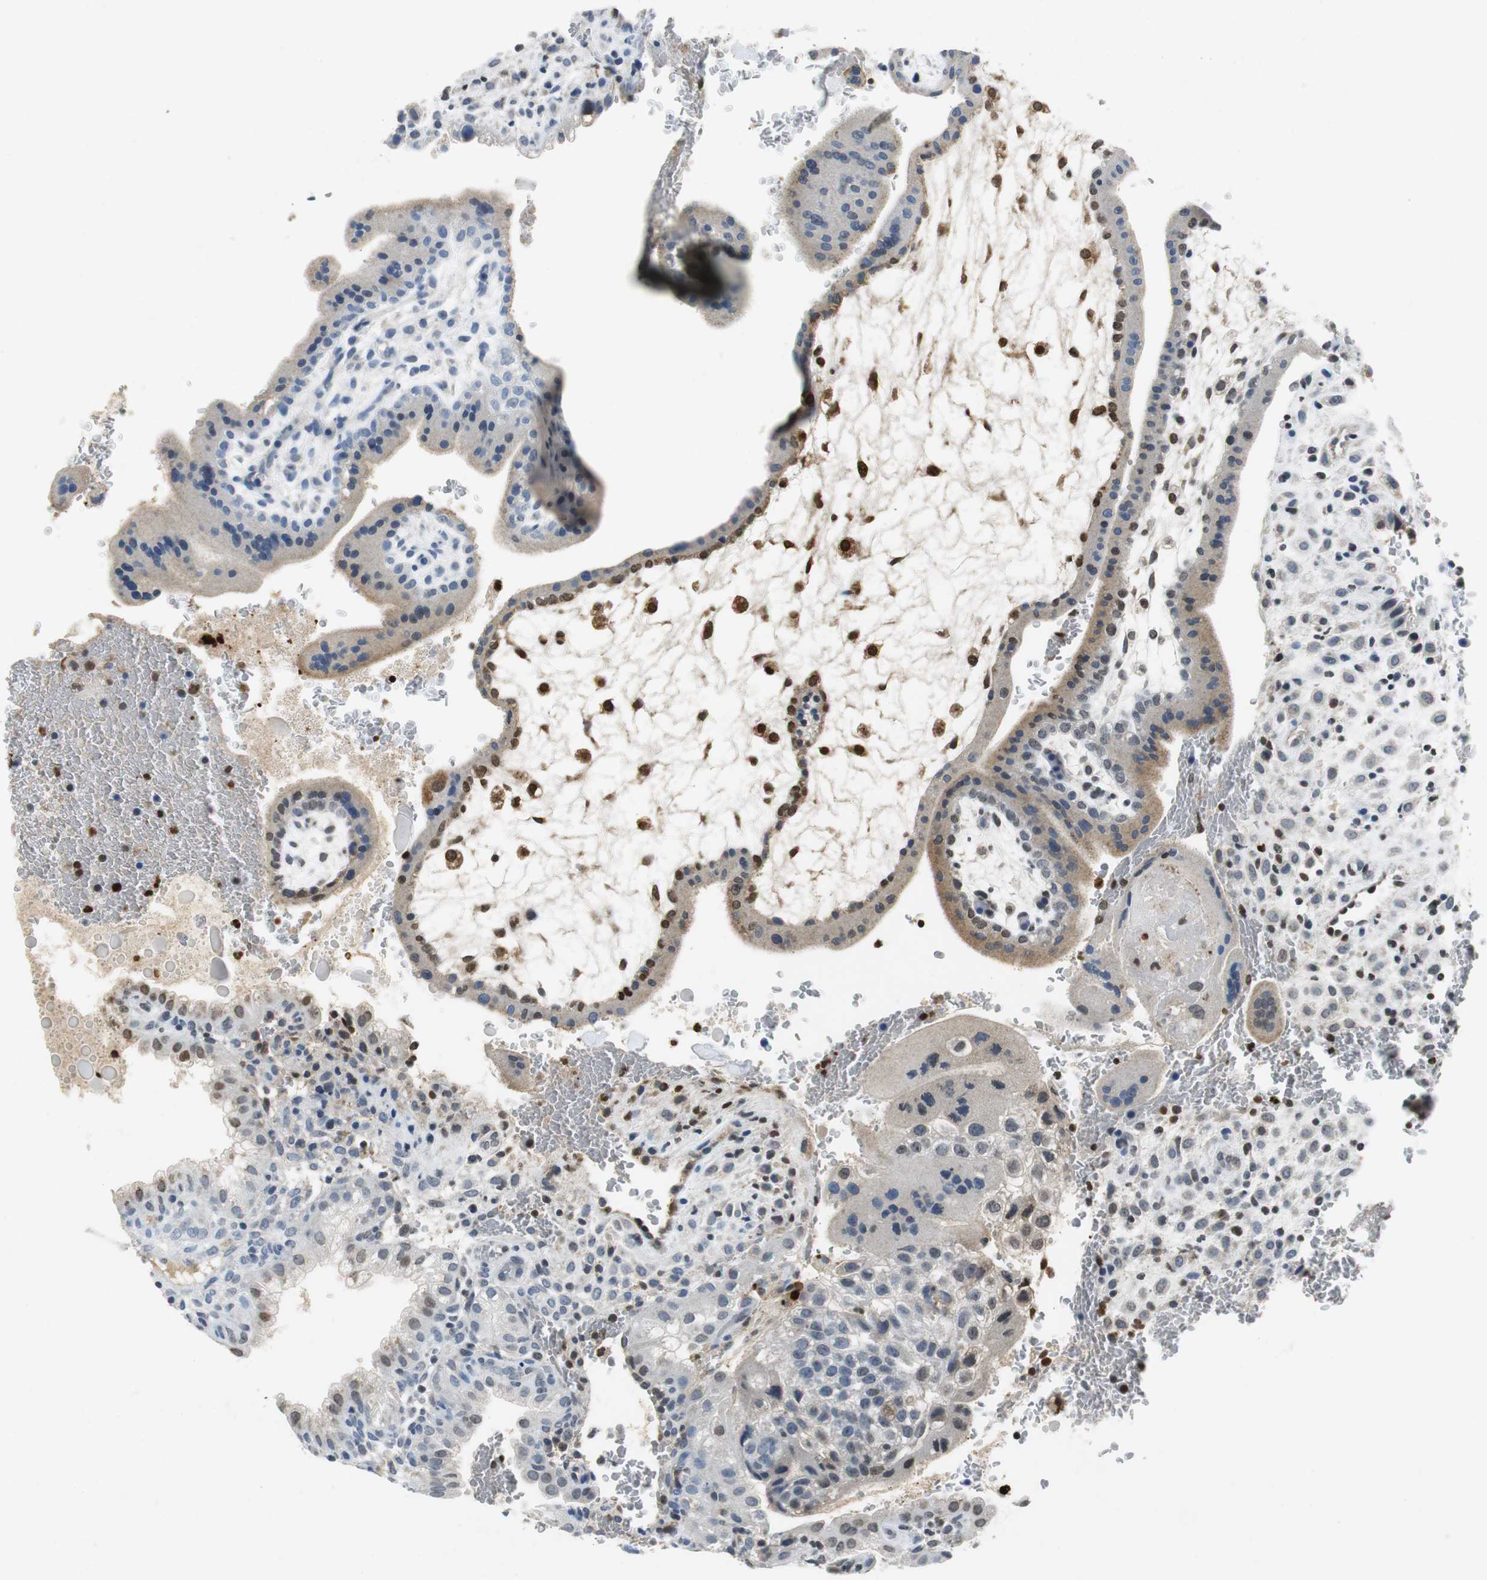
{"staining": {"intensity": "negative", "quantity": "none", "location": "none"}, "tissue": "placenta", "cell_type": "Decidual cells", "image_type": "normal", "snomed": [{"axis": "morphology", "description": "Normal tissue, NOS"}, {"axis": "topography", "description": "Placenta"}], "caption": "DAB (3,3'-diaminobenzidine) immunohistochemical staining of normal human placenta displays no significant expression in decidual cells. (Immunohistochemistry (ihc), brightfield microscopy, high magnification).", "gene": "ORM1", "patient": {"sex": "female", "age": 35}}